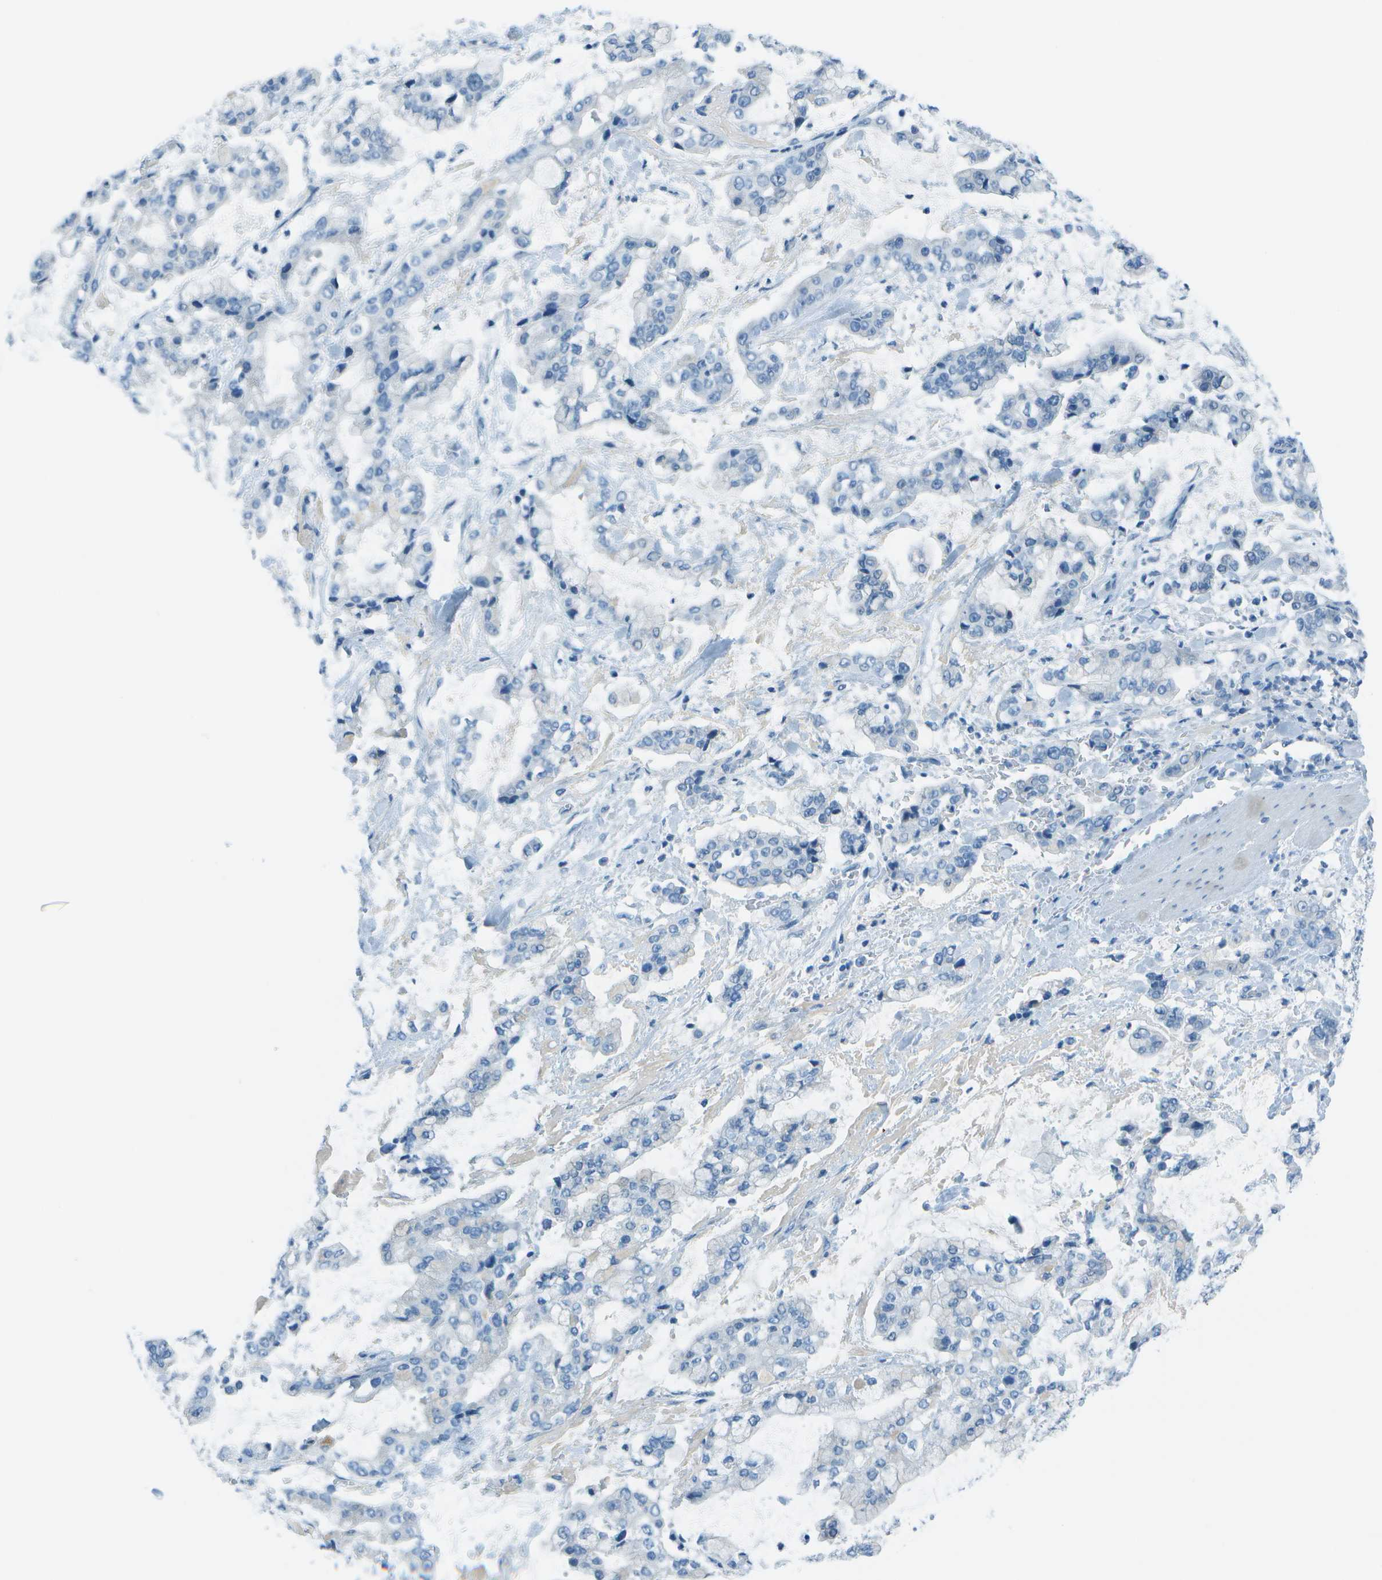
{"staining": {"intensity": "negative", "quantity": "none", "location": "none"}, "tissue": "stomach cancer", "cell_type": "Tumor cells", "image_type": "cancer", "snomed": [{"axis": "morphology", "description": "Normal tissue, NOS"}, {"axis": "morphology", "description": "Adenocarcinoma, NOS"}, {"axis": "topography", "description": "Stomach, upper"}, {"axis": "topography", "description": "Stomach"}], "caption": "Stomach adenocarcinoma stained for a protein using IHC demonstrates no staining tumor cells.", "gene": "FGF1", "patient": {"sex": "male", "age": 76}}